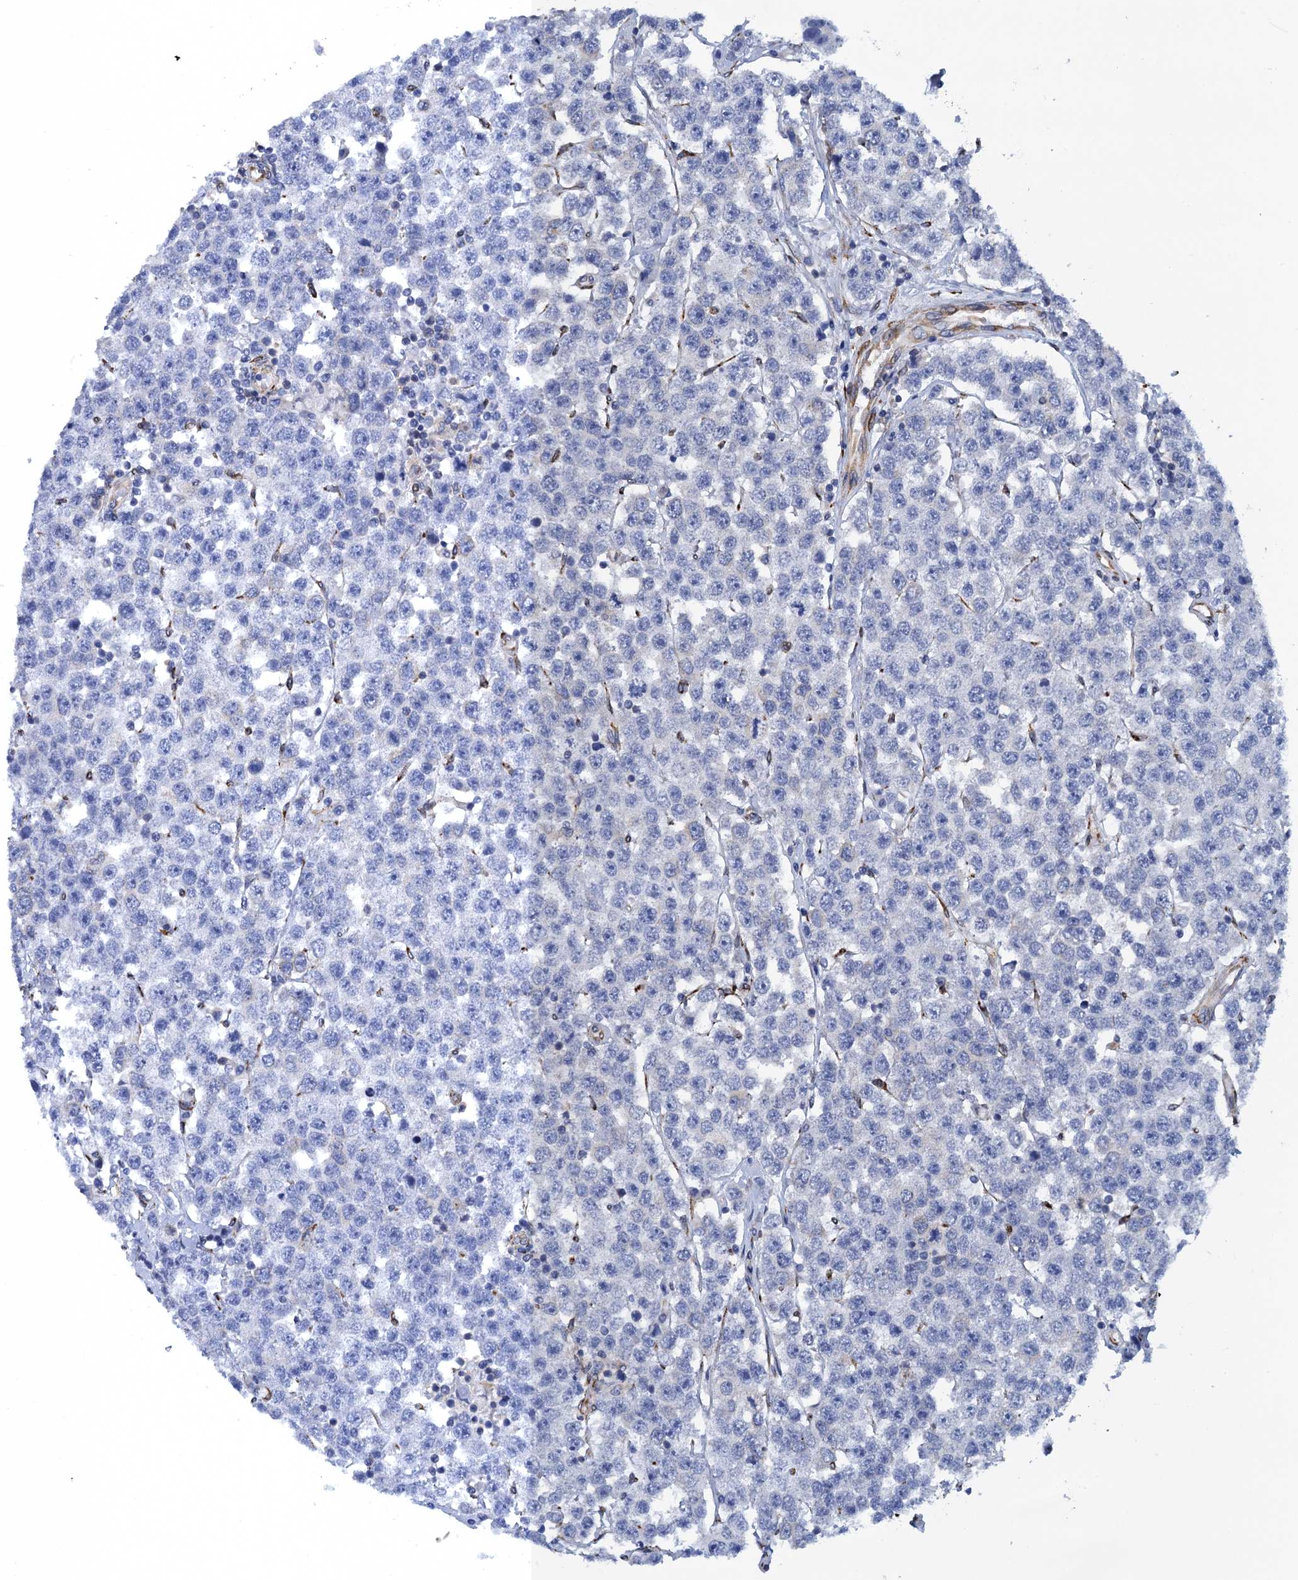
{"staining": {"intensity": "negative", "quantity": "none", "location": "none"}, "tissue": "testis cancer", "cell_type": "Tumor cells", "image_type": "cancer", "snomed": [{"axis": "morphology", "description": "Seminoma, NOS"}, {"axis": "topography", "description": "Testis"}], "caption": "Photomicrograph shows no significant protein positivity in tumor cells of testis seminoma.", "gene": "POGLUT3", "patient": {"sex": "male", "age": 28}}